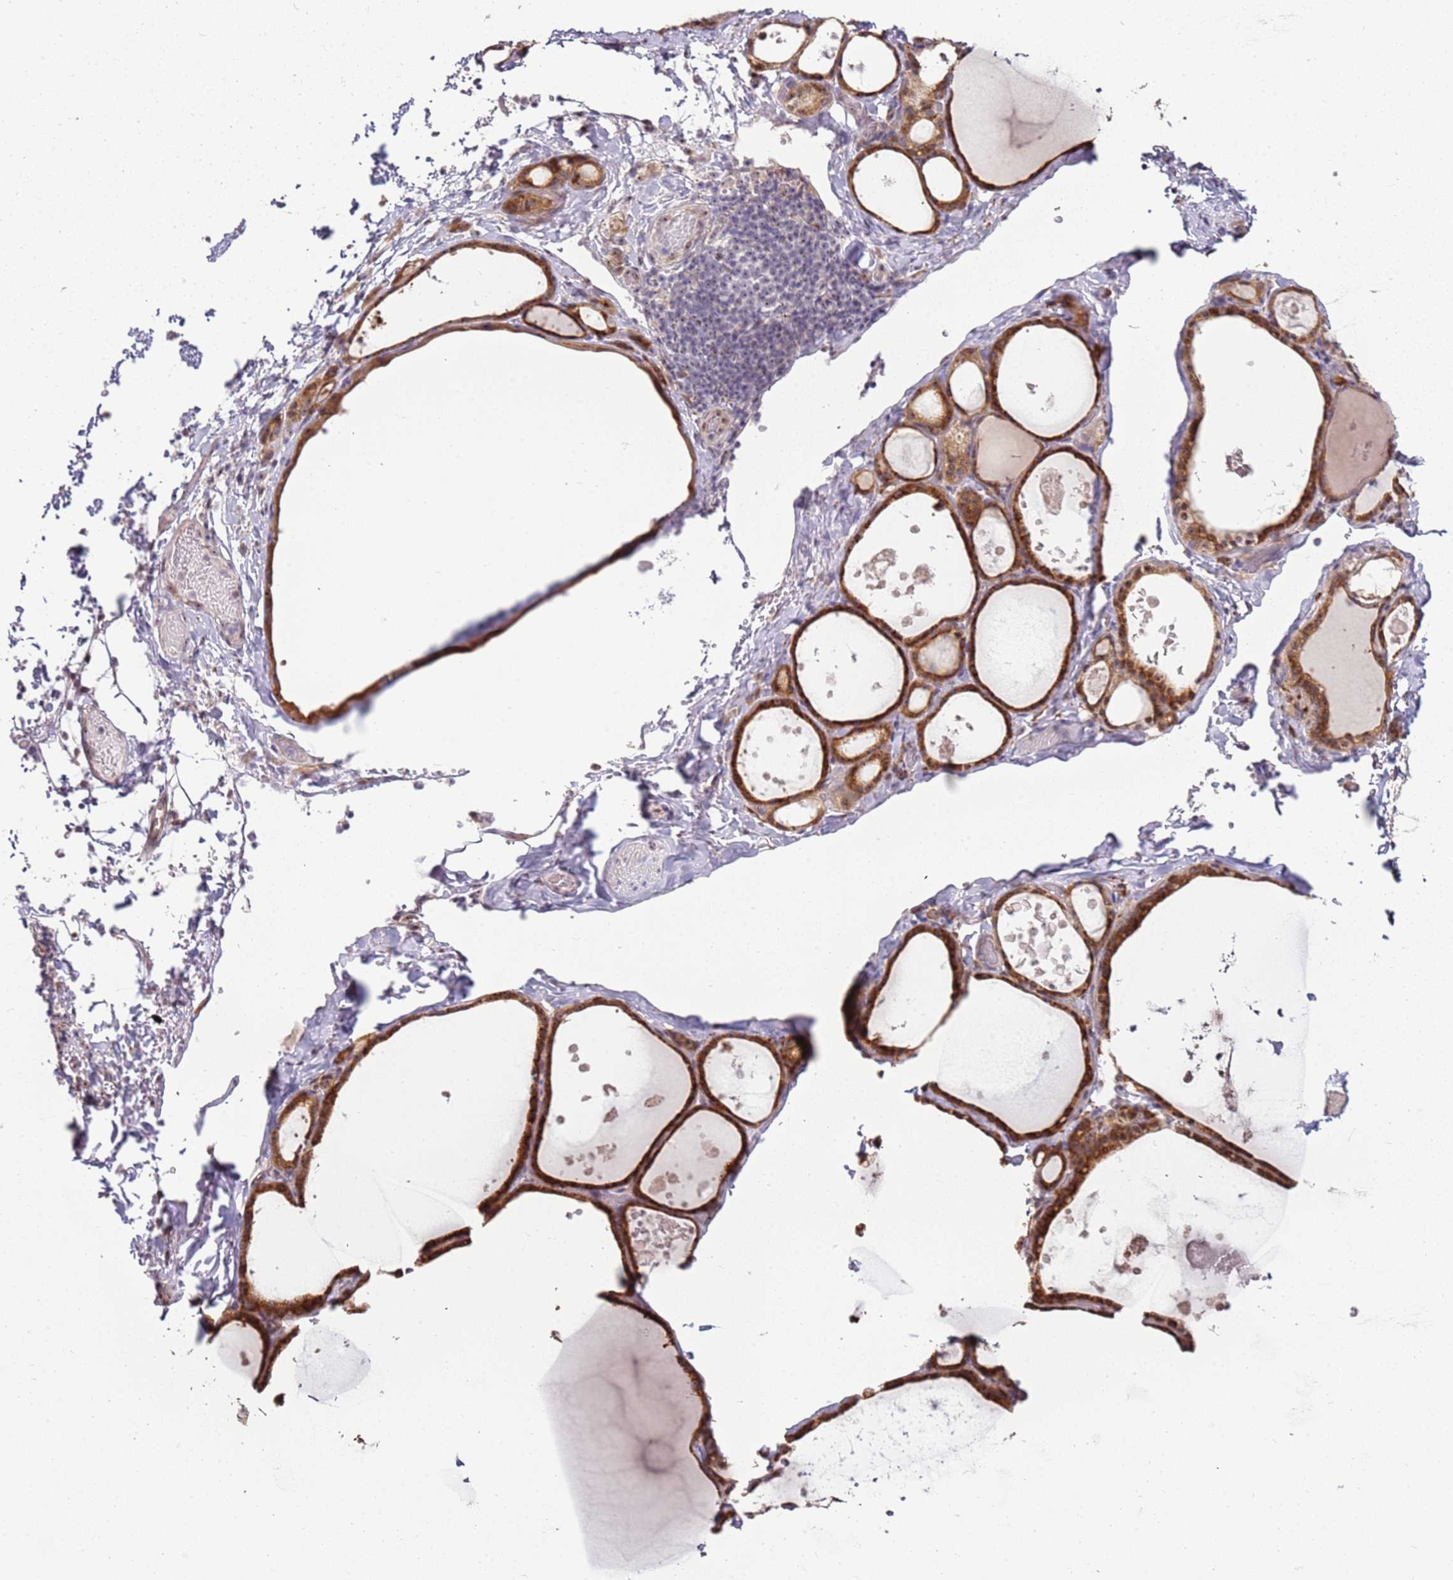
{"staining": {"intensity": "strong", "quantity": ">75%", "location": "cytoplasmic/membranous,nuclear"}, "tissue": "thyroid gland", "cell_type": "Glandular cells", "image_type": "normal", "snomed": [{"axis": "morphology", "description": "Normal tissue, NOS"}, {"axis": "topography", "description": "Thyroid gland"}], "caption": "Protein expression analysis of normal thyroid gland reveals strong cytoplasmic/membranous,nuclear staining in about >75% of glandular cells.", "gene": "UCMA", "patient": {"sex": "male", "age": 56}}